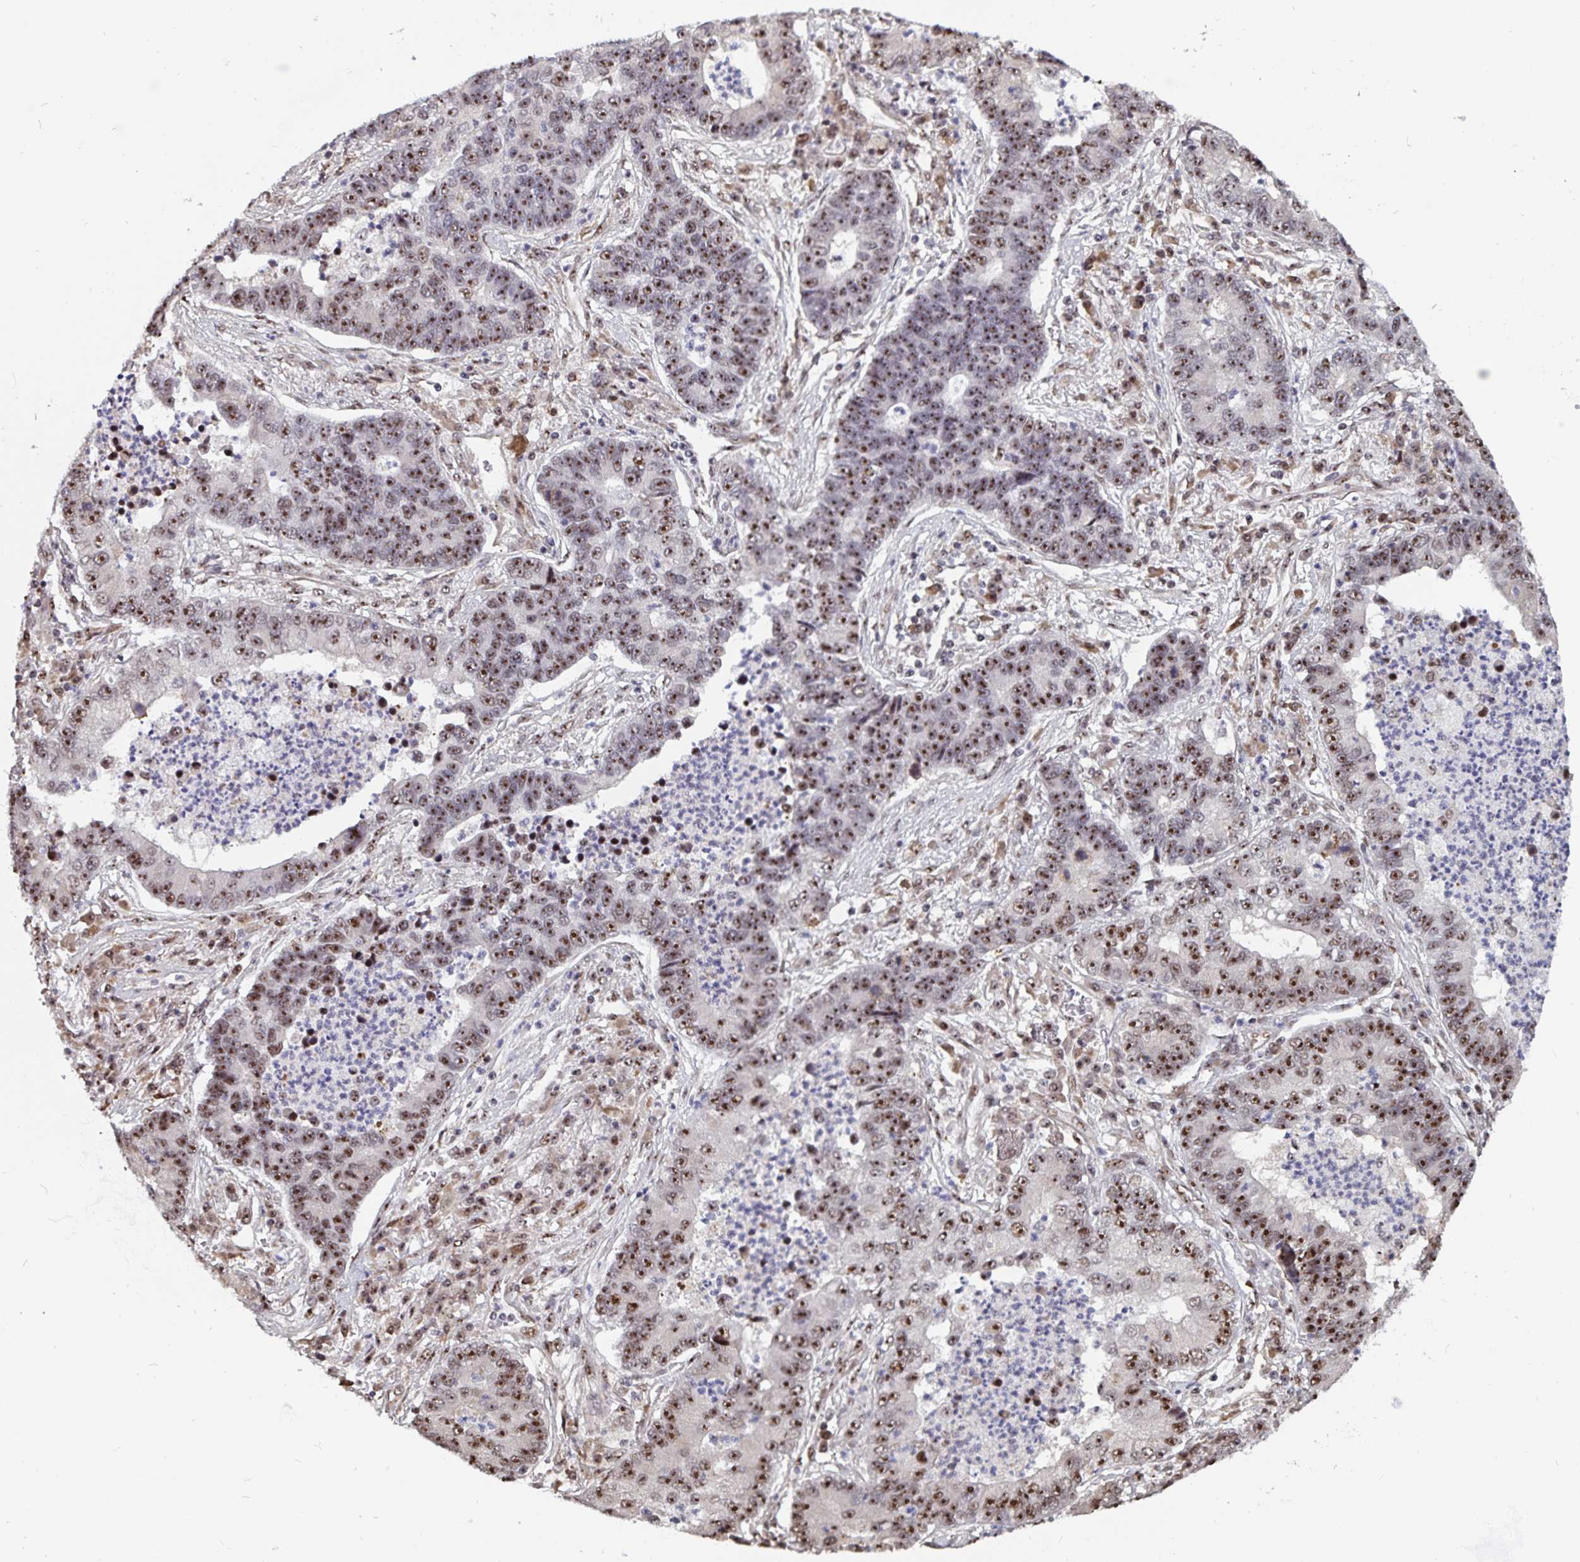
{"staining": {"intensity": "moderate", "quantity": ">75%", "location": "nuclear"}, "tissue": "lung cancer", "cell_type": "Tumor cells", "image_type": "cancer", "snomed": [{"axis": "morphology", "description": "Adenocarcinoma, NOS"}, {"axis": "topography", "description": "Lung"}], "caption": "Brown immunohistochemical staining in human lung adenocarcinoma displays moderate nuclear positivity in about >75% of tumor cells. Immunohistochemistry stains the protein in brown and the nuclei are stained blue.", "gene": "LAS1L", "patient": {"sex": "female", "age": 57}}